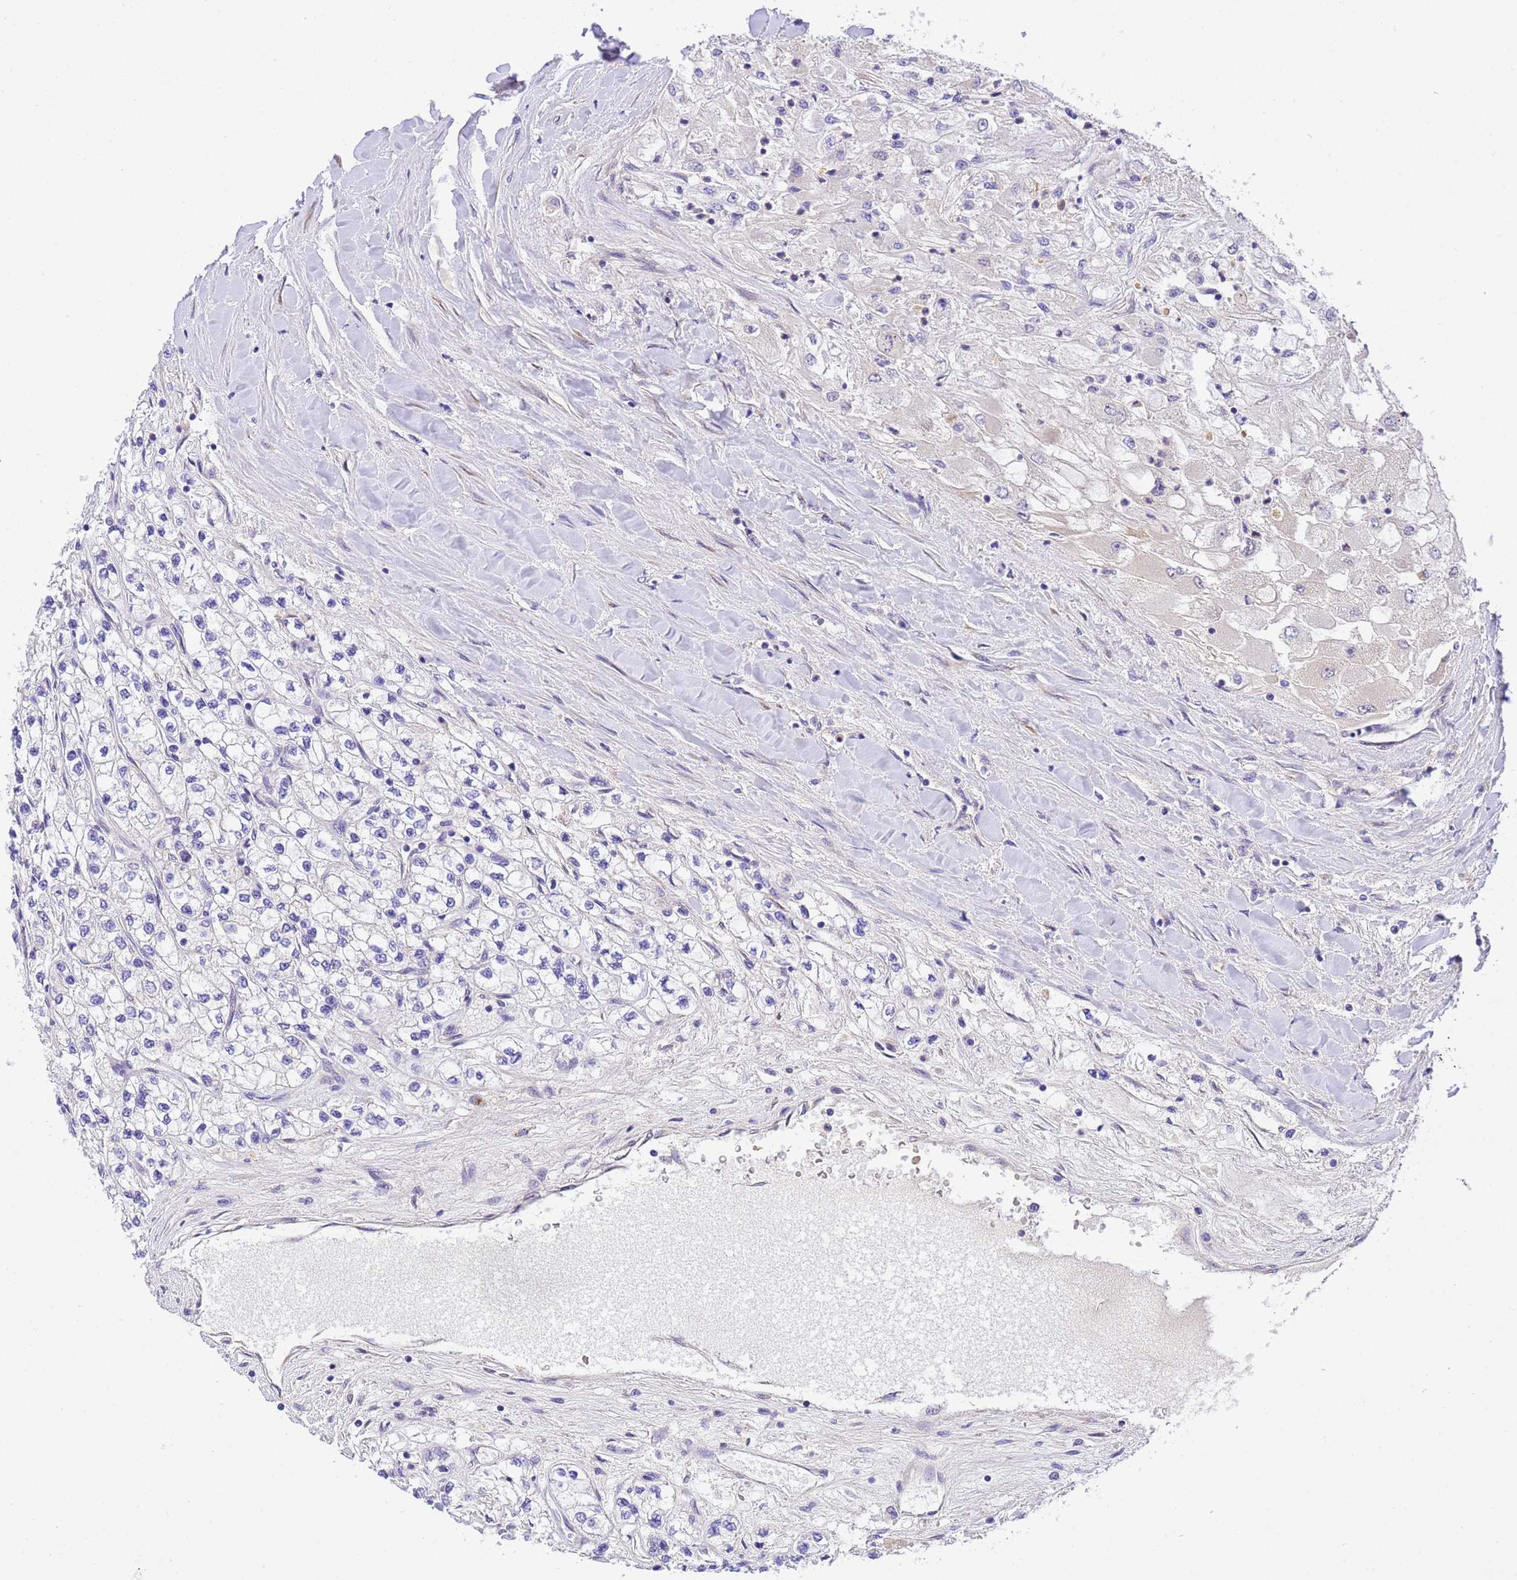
{"staining": {"intensity": "negative", "quantity": "none", "location": "none"}, "tissue": "renal cancer", "cell_type": "Tumor cells", "image_type": "cancer", "snomed": [{"axis": "morphology", "description": "Adenocarcinoma, NOS"}, {"axis": "topography", "description": "Kidney"}], "caption": "Histopathology image shows no protein staining in tumor cells of renal cancer tissue.", "gene": "RHBDD3", "patient": {"sex": "male", "age": 80}}